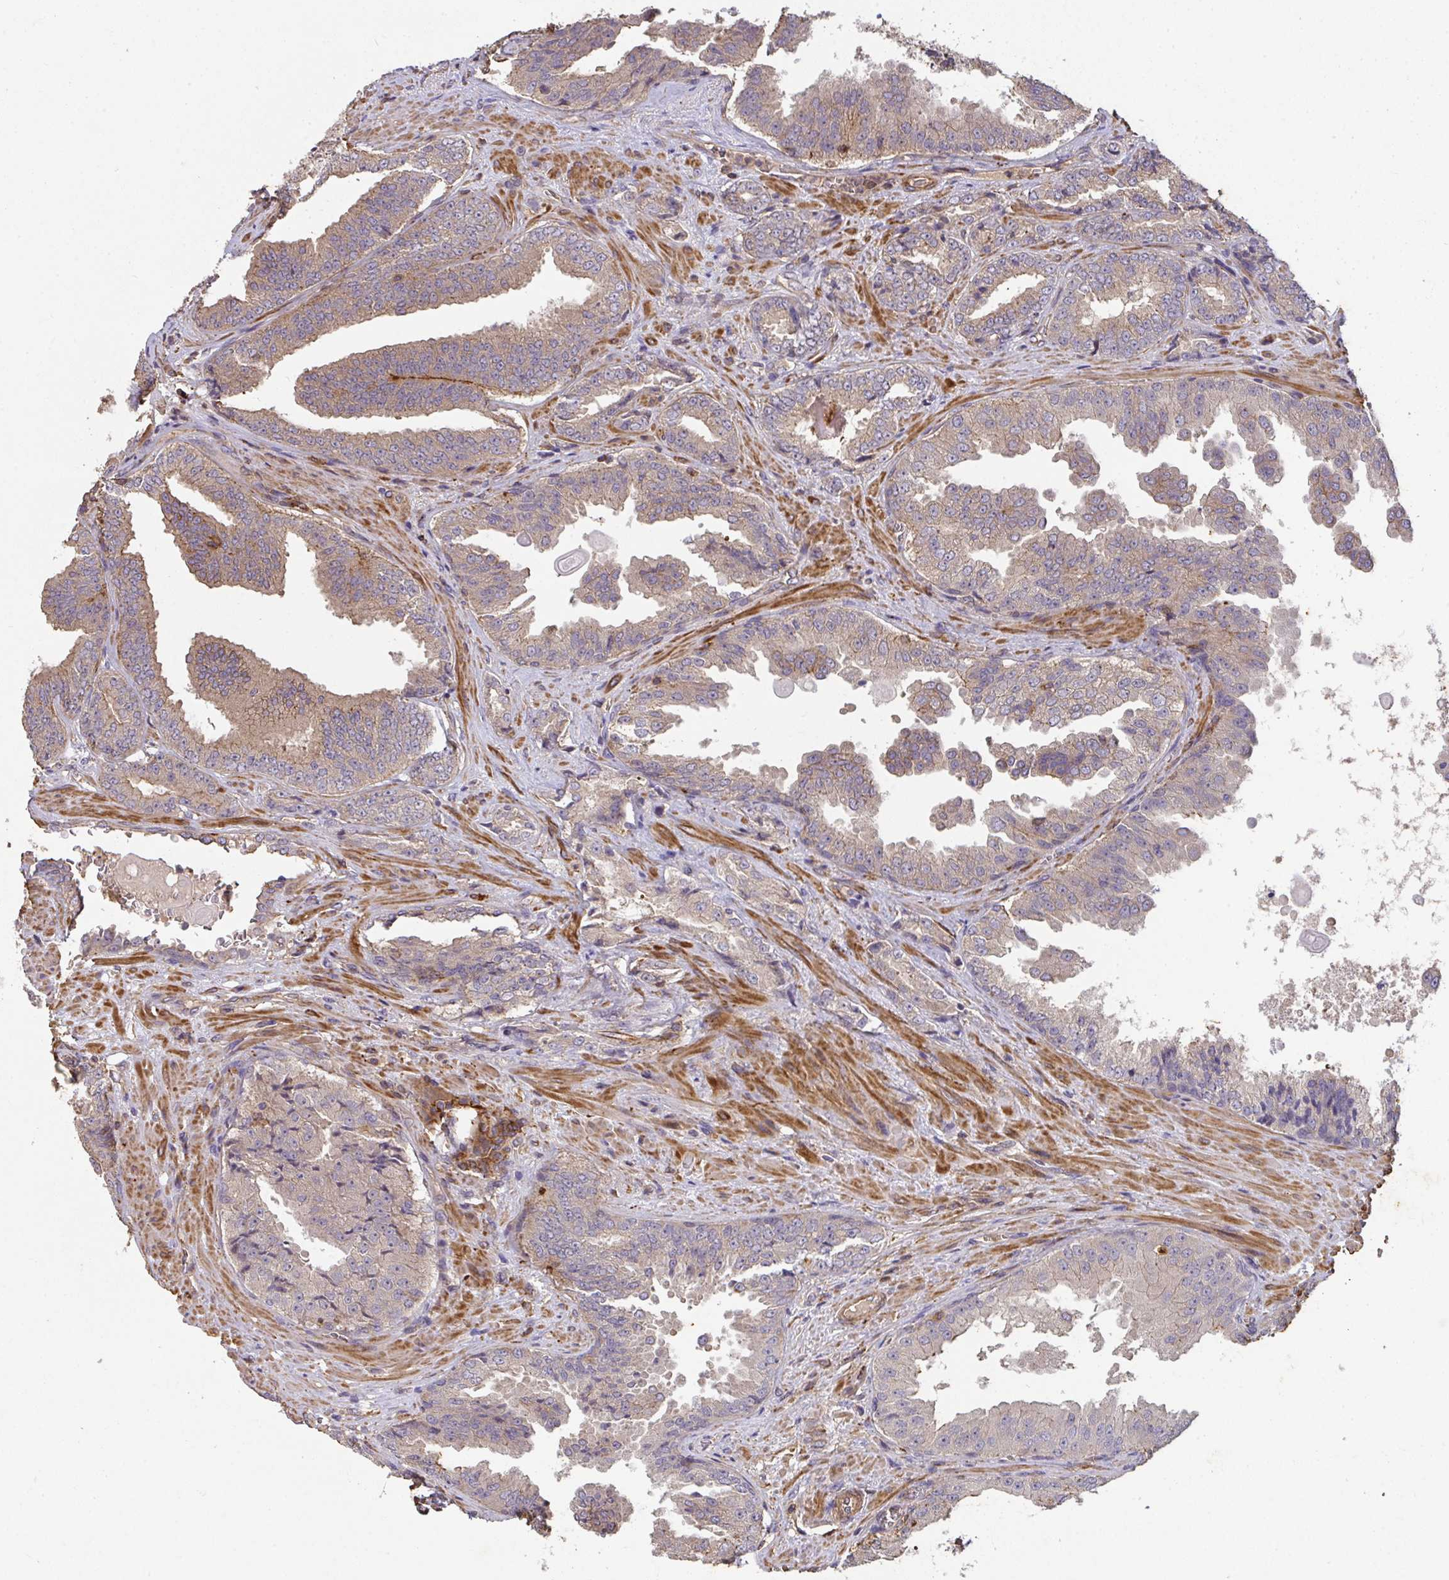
{"staining": {"intensity": "weak", "quantity": ">75%", "location": "cytoplasmic/membranous"}, "tissue": "prostate cancer", "cell_type": "Tumor cells", "image_type": "cancer", "snomed": [{"axis": "morphology", "description": "Adenocarcinoma, Low grade"}, {"axis": "topography", "description": "Prostate"}], "caption": "Prostate cancer (low-grade adenocarcinoma) stained for a protein shows weak cytoplasmic/membranous positivity in tumor cells. (DAB = brown stain, brightfield microscopy at high magnification).", "gene": "TNMD", "patient": {"sex": "male", "age": 67}}